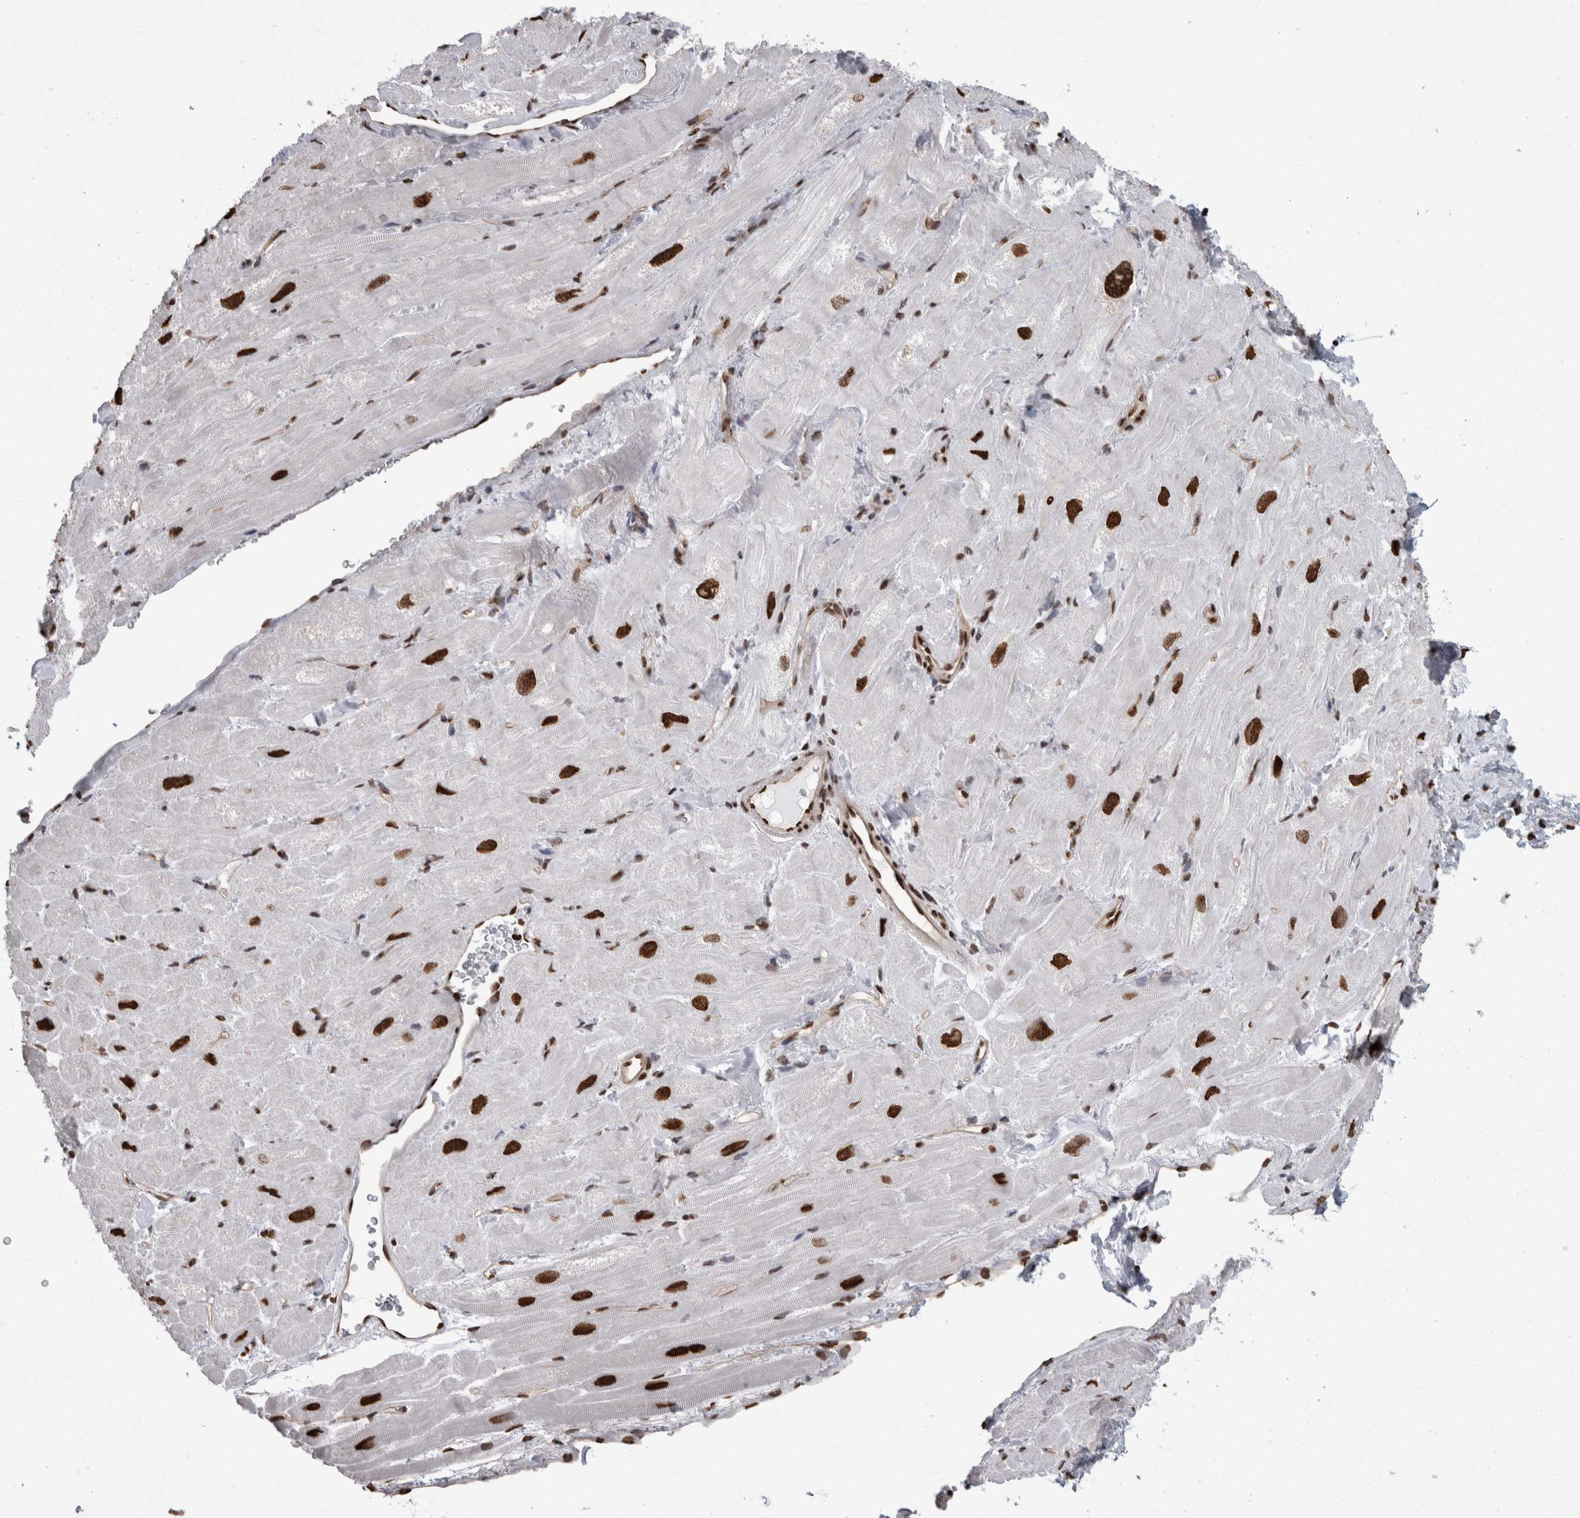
{"staining": {"intensity": "strong", "quantity": ">75%", "location": "nuclear"}, "tissue": "heart muscle", "cell_type": "Cardiomyocytes", "image_type": "normal", "snomed": [{"axis": "morphology", "description": "Normal tissue, NOS"}, {"axis": "topography", "description": "Heart"}], "caption": "This histopathology image exhibits IHC staining of unremarkable human heart muscle, with high strong nuclear expression in about >75% of cardiomyocytes.", "gene": "HNRNPM", "patient": {"sex": "male", "age": 49}}